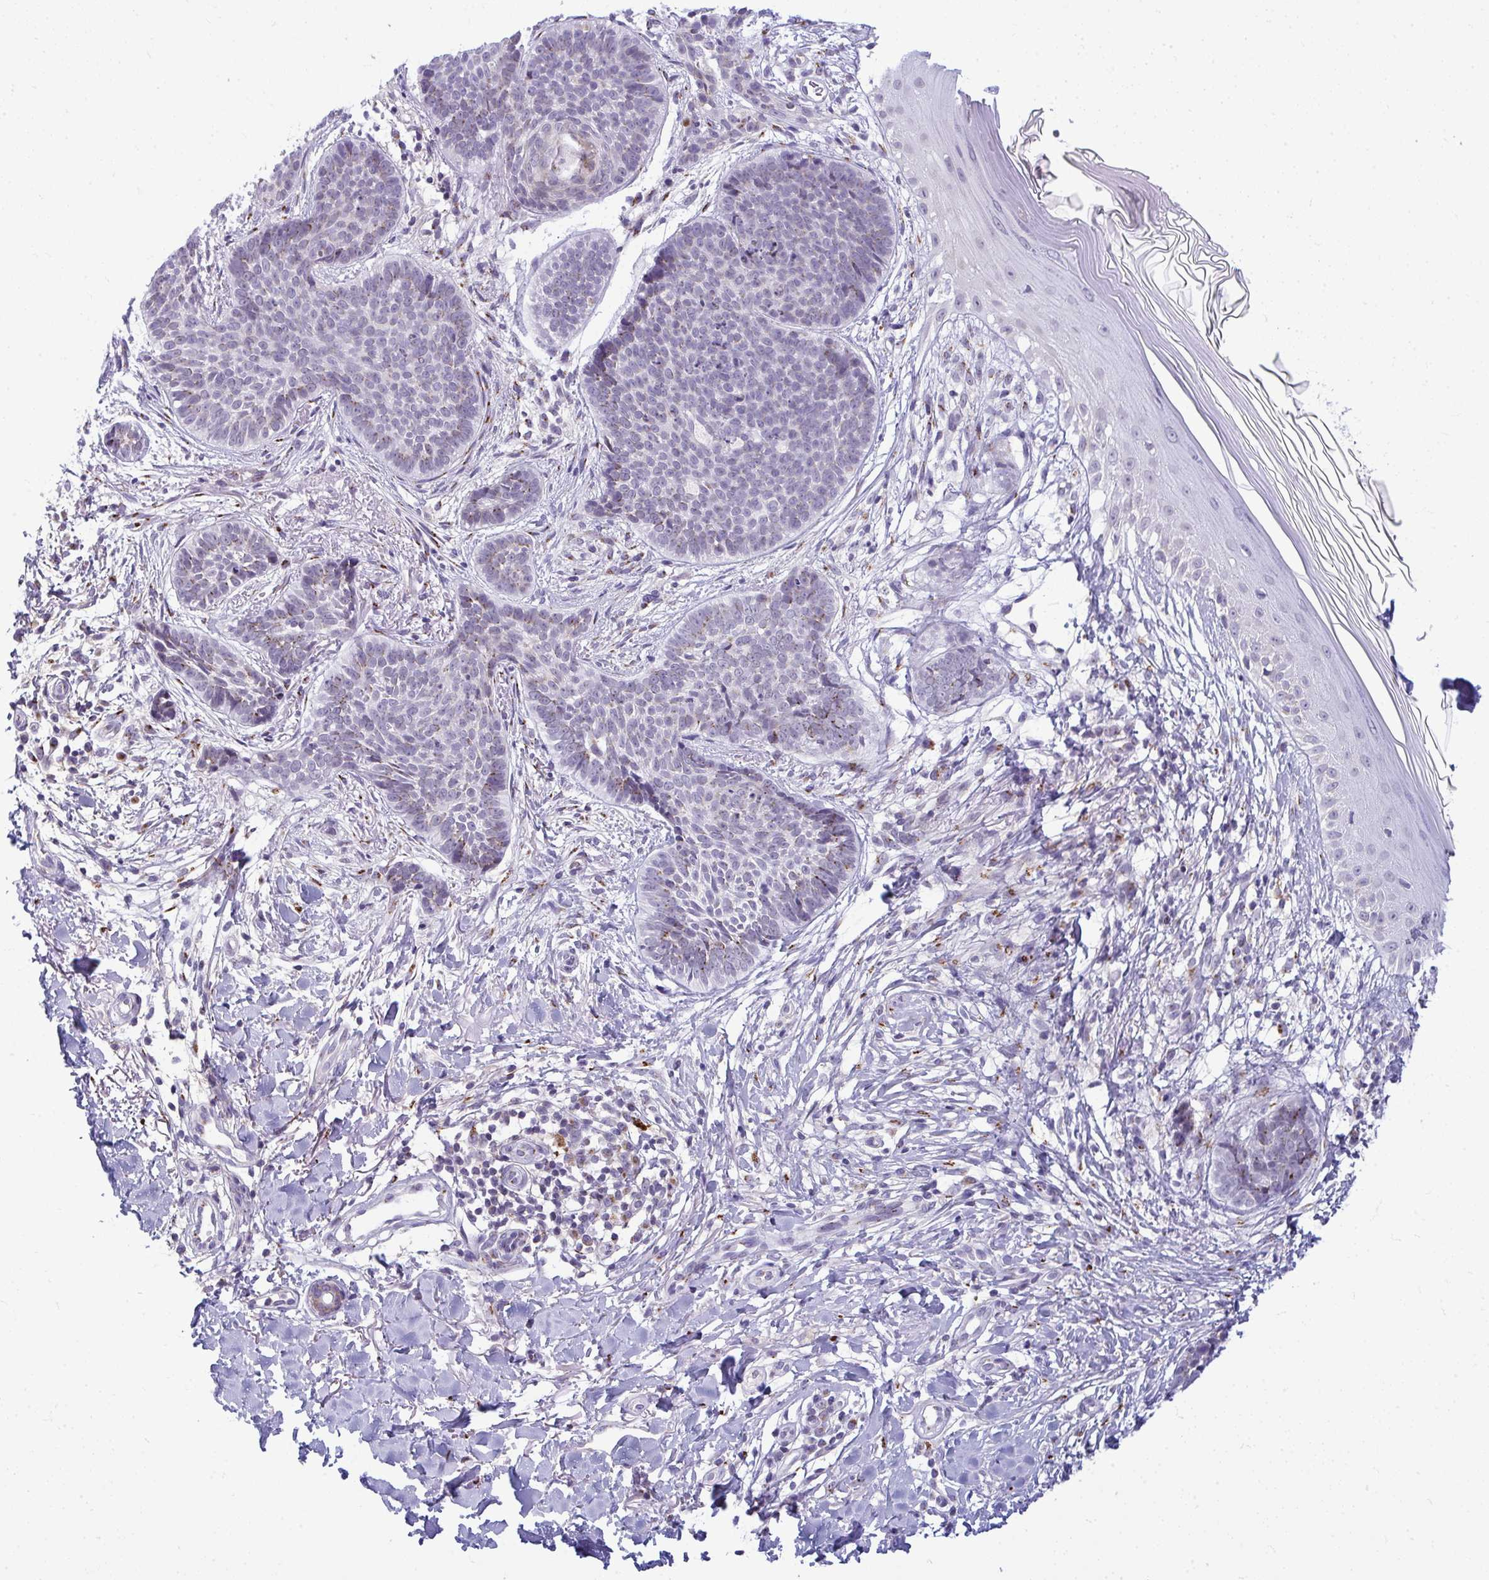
{"staining": {"intensity": "negative", "quantity": "none", "location": "none"}, "tissue": "skin cancer", "cell_type": "Tumor cells", "image_type": "cancer", "snomed": [{"axis": "morphology", "description": "Basal cell carcinoma"}, {"axis": "topography", "description": "Skin"}, {"axis": "topography", "description": "Skin of back"}], "caption": "High magnification brightfield microscopy of skin cancer stained with DAB (3,3'-diaminobenzidine) (brown) and counterstained with hematoxylin (blue): tumor cells show no significant expression. (DAB (3,3'-diaminobenzidine) immunohistochemistry, high magnification).", "gene": "DTX4", "patient": {"sex": "male", "age": 81}}